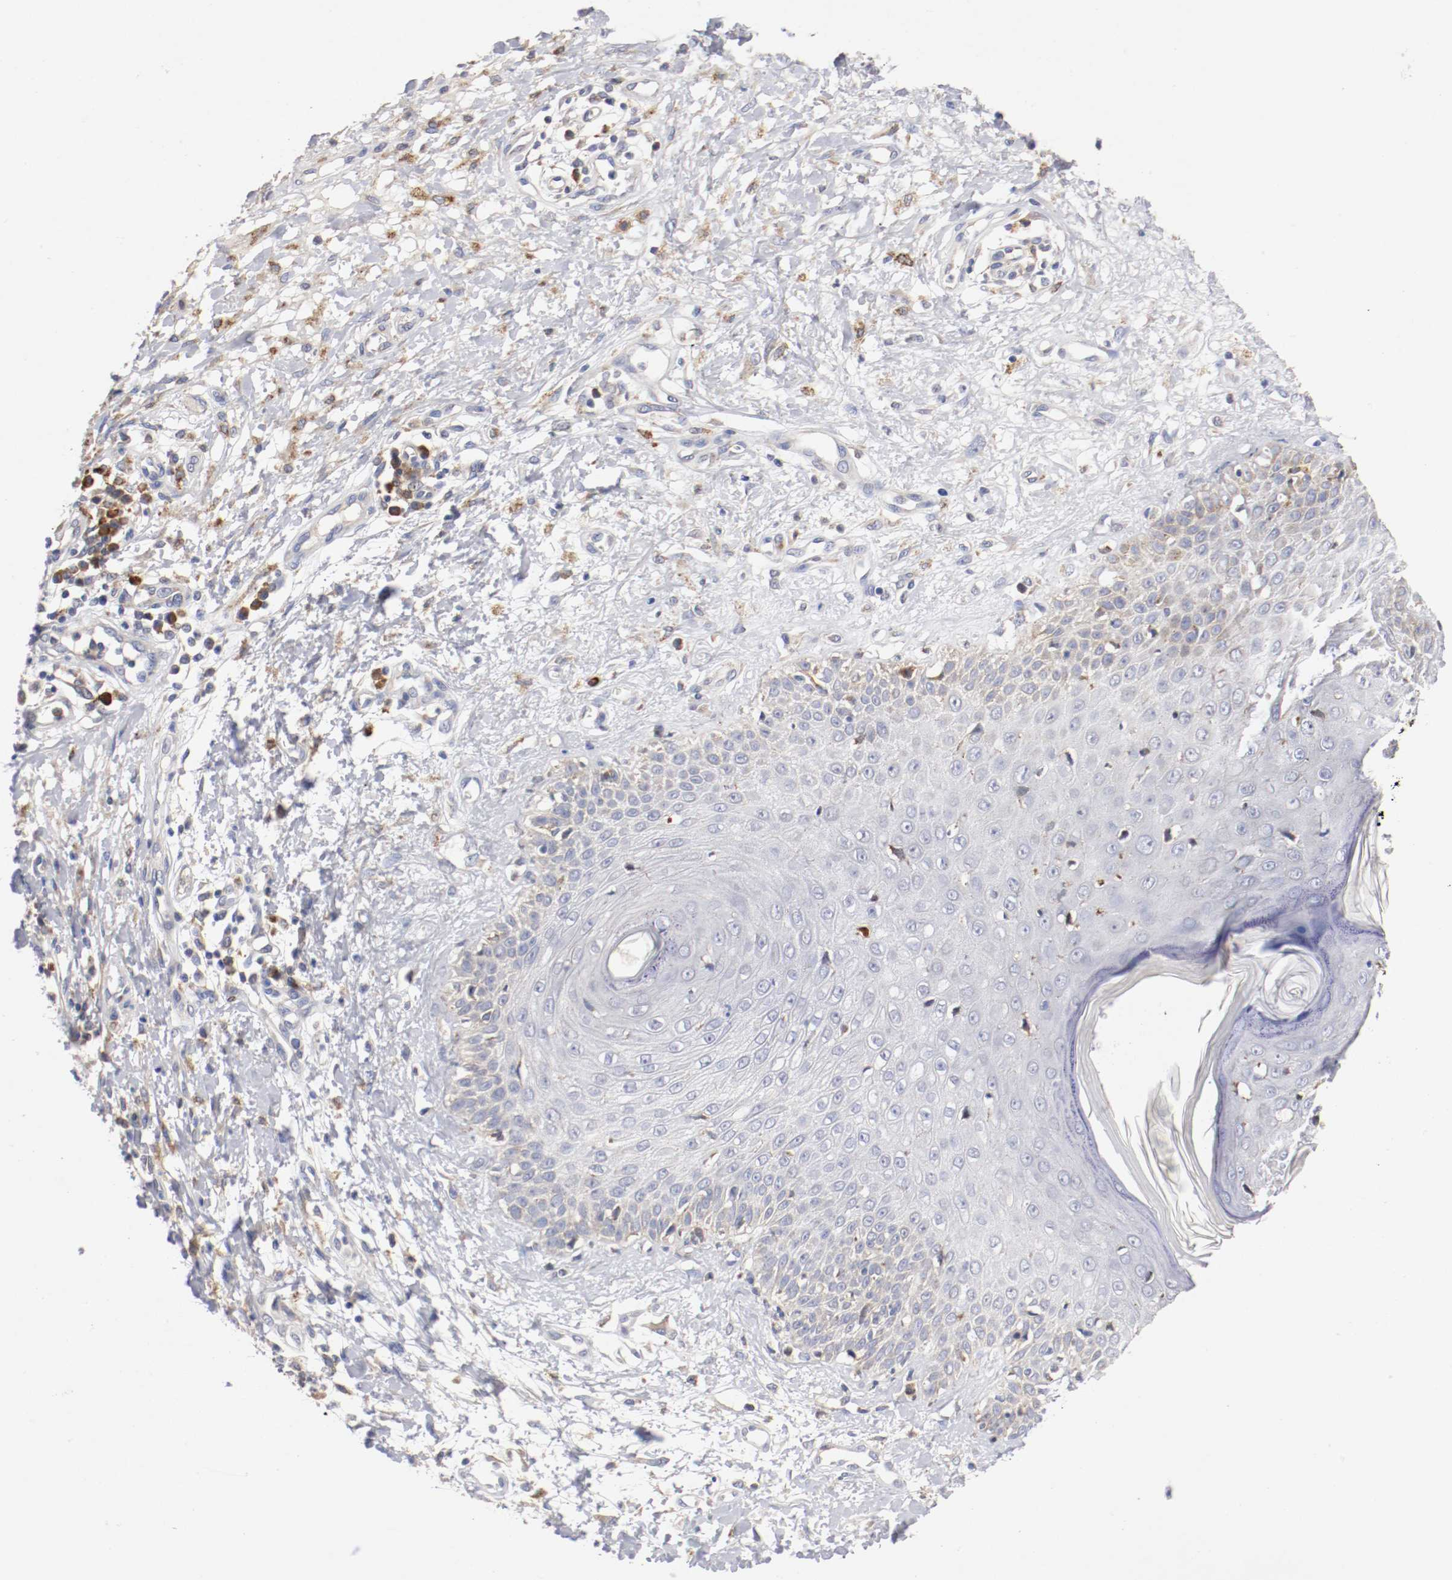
{"staining": {"intensity": "weak", "quantity": "<25%", "location": "cytoplasmic/membranous"}, "tissue": "skin cancer", "cell_type": "Tumor cells", "image_type": "cancer", "snomed": [{"axis": "morphology", "description": "Squamous cell carcinoma, NOS"}, {"axis": "topography", "description": "Skin"}], "caption": "Immunohistochemistry of squamous cell carcinoma (skin) demonstrates no staining in tumor cells. Nuclei are stained in blue.", "gene": "TRAF2", "patient": {"sex": "female", "age": 78}}